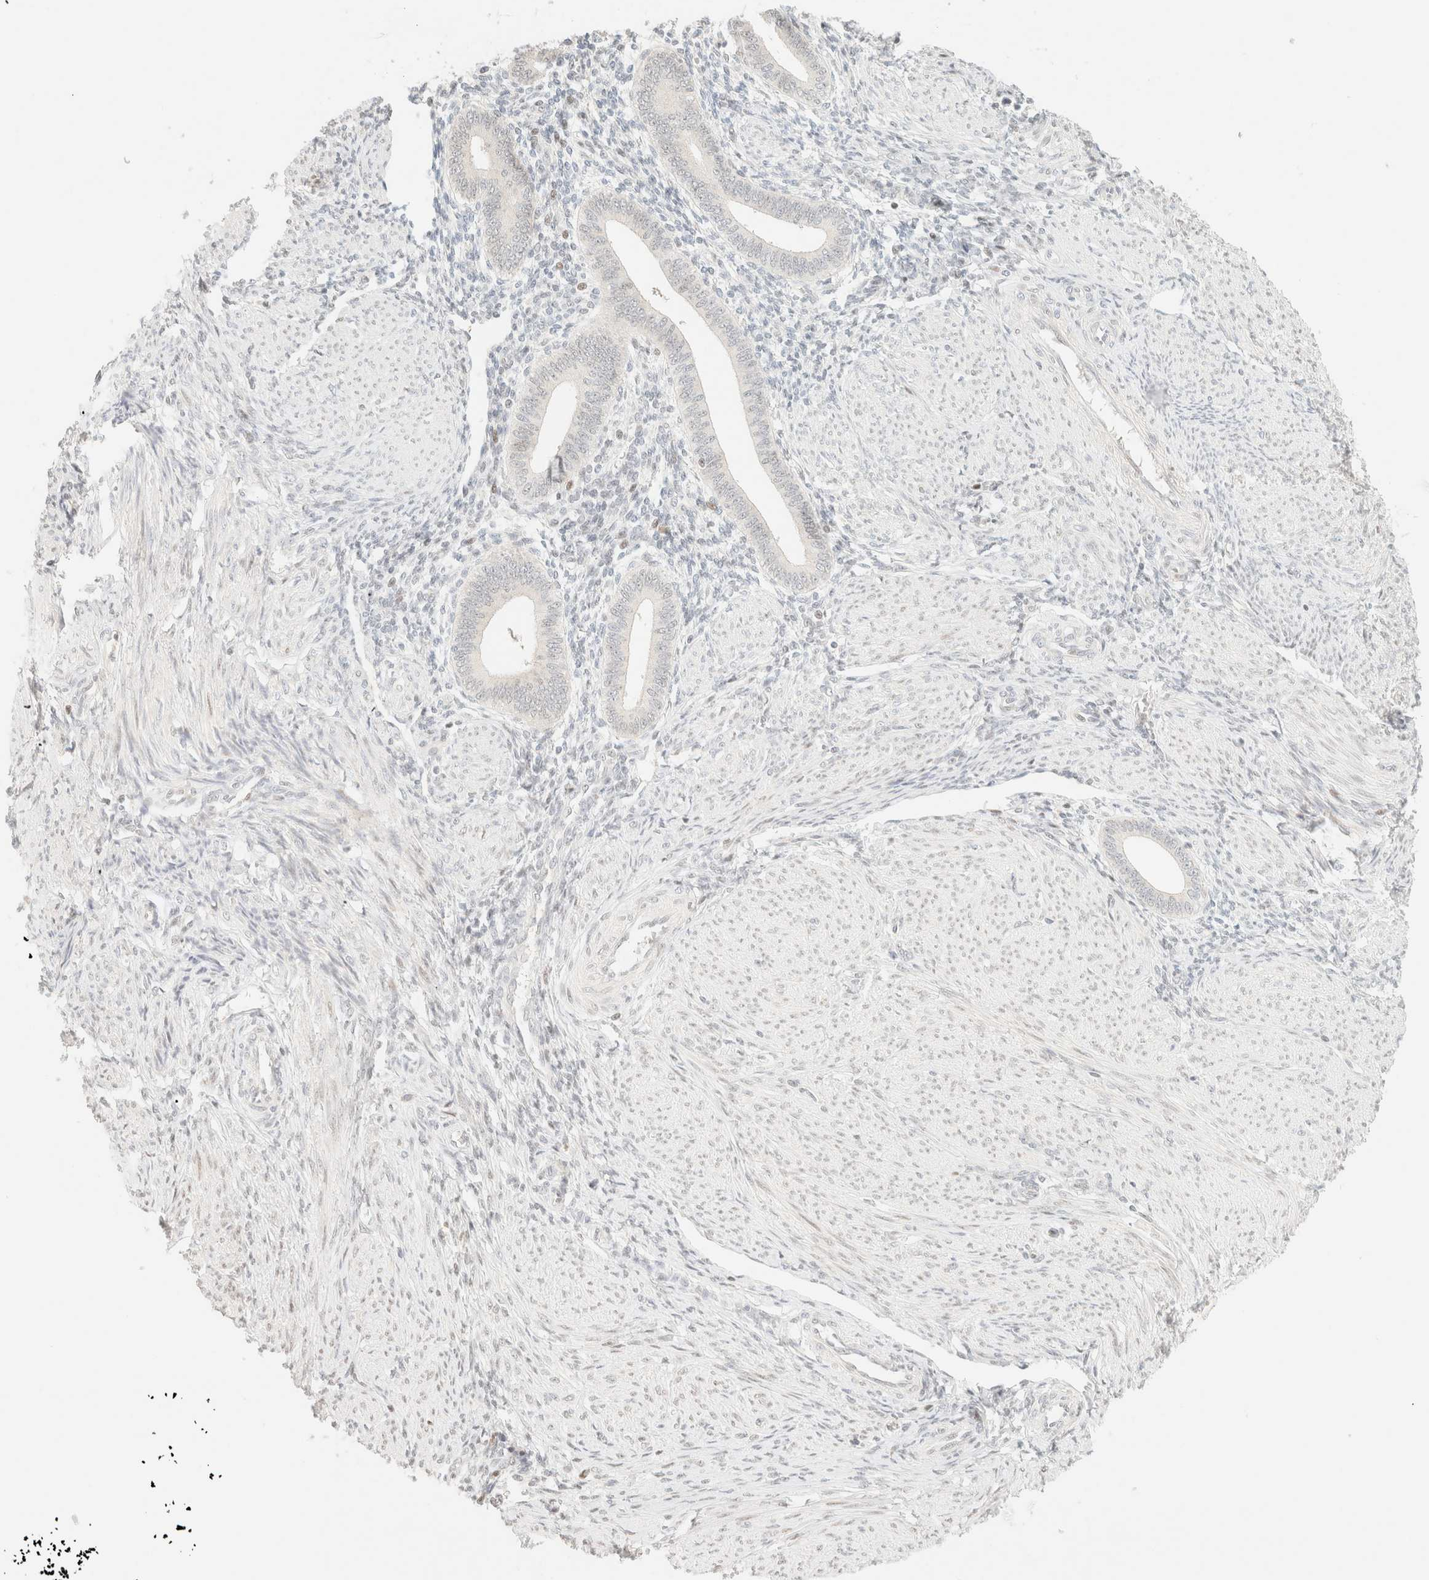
{"staining": {"intensity": "negative", "quantity": "none", "location": "none"}, "tissue": "endometrium", "cell_type": "Cells in endometrial stroma", "image_type": "normal", "snomed": [{"axis": "morphology", "description": "Normal tissue, NOS"}, {"axis": "topography", "description": "Endometrium"}], "caption": "Human endometrium stained for a protein using IHC displays no positivity in cells in endometrial stroma.", "gene": "TSR1", "patient": {"sex": "female", "age": 42}}